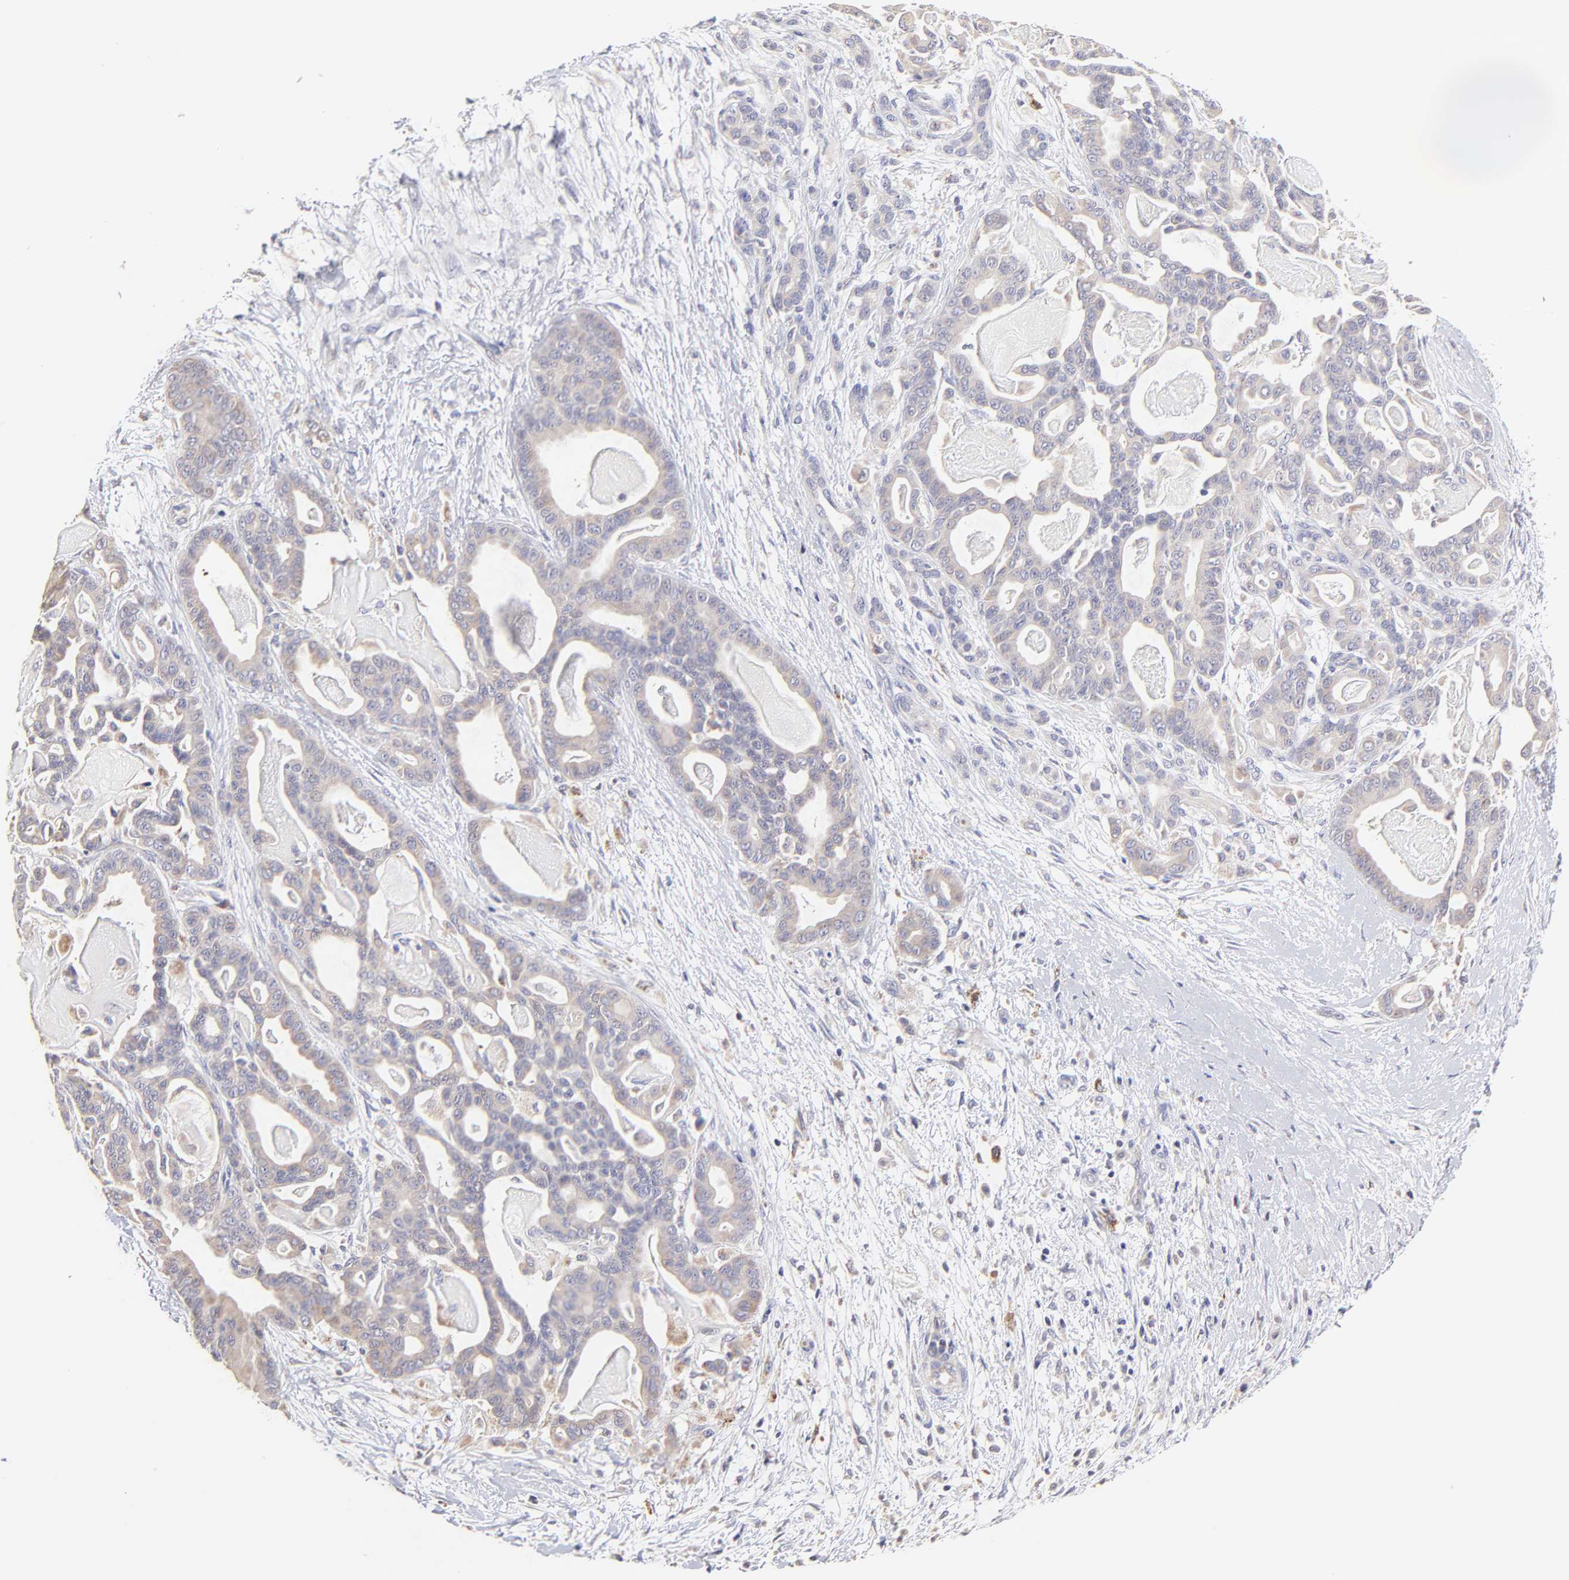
{"staining": {"intensity": "weak", "quantity": ">75%", "location": "cytoplasmic/membranous"}, "tissue": "pancreatic cancer", "cell_type": "Tumor cells", "image_type": "cancer", "snomed": [{"axis": "morphology", "description": "Adenocarcinoma, NOS"}, {"axis": "topography", "description": "Pancreas"}], "caption": "High-magnification brightfield microscopy of adenocarcinoma (pancreatic) stained with DAB (brown) and counterstained with hematoxylin (blue). tumor cells exhibit weak cytoplasmic/membranous positivity is identified in approximately>75% of cells. The staining was performed using DAB, with brown indicating positive protein expression. Nuclei are stained blue with hematoxylin.", "gene": "GCSAM", "patient": {"sex": "male", "age": 63}}